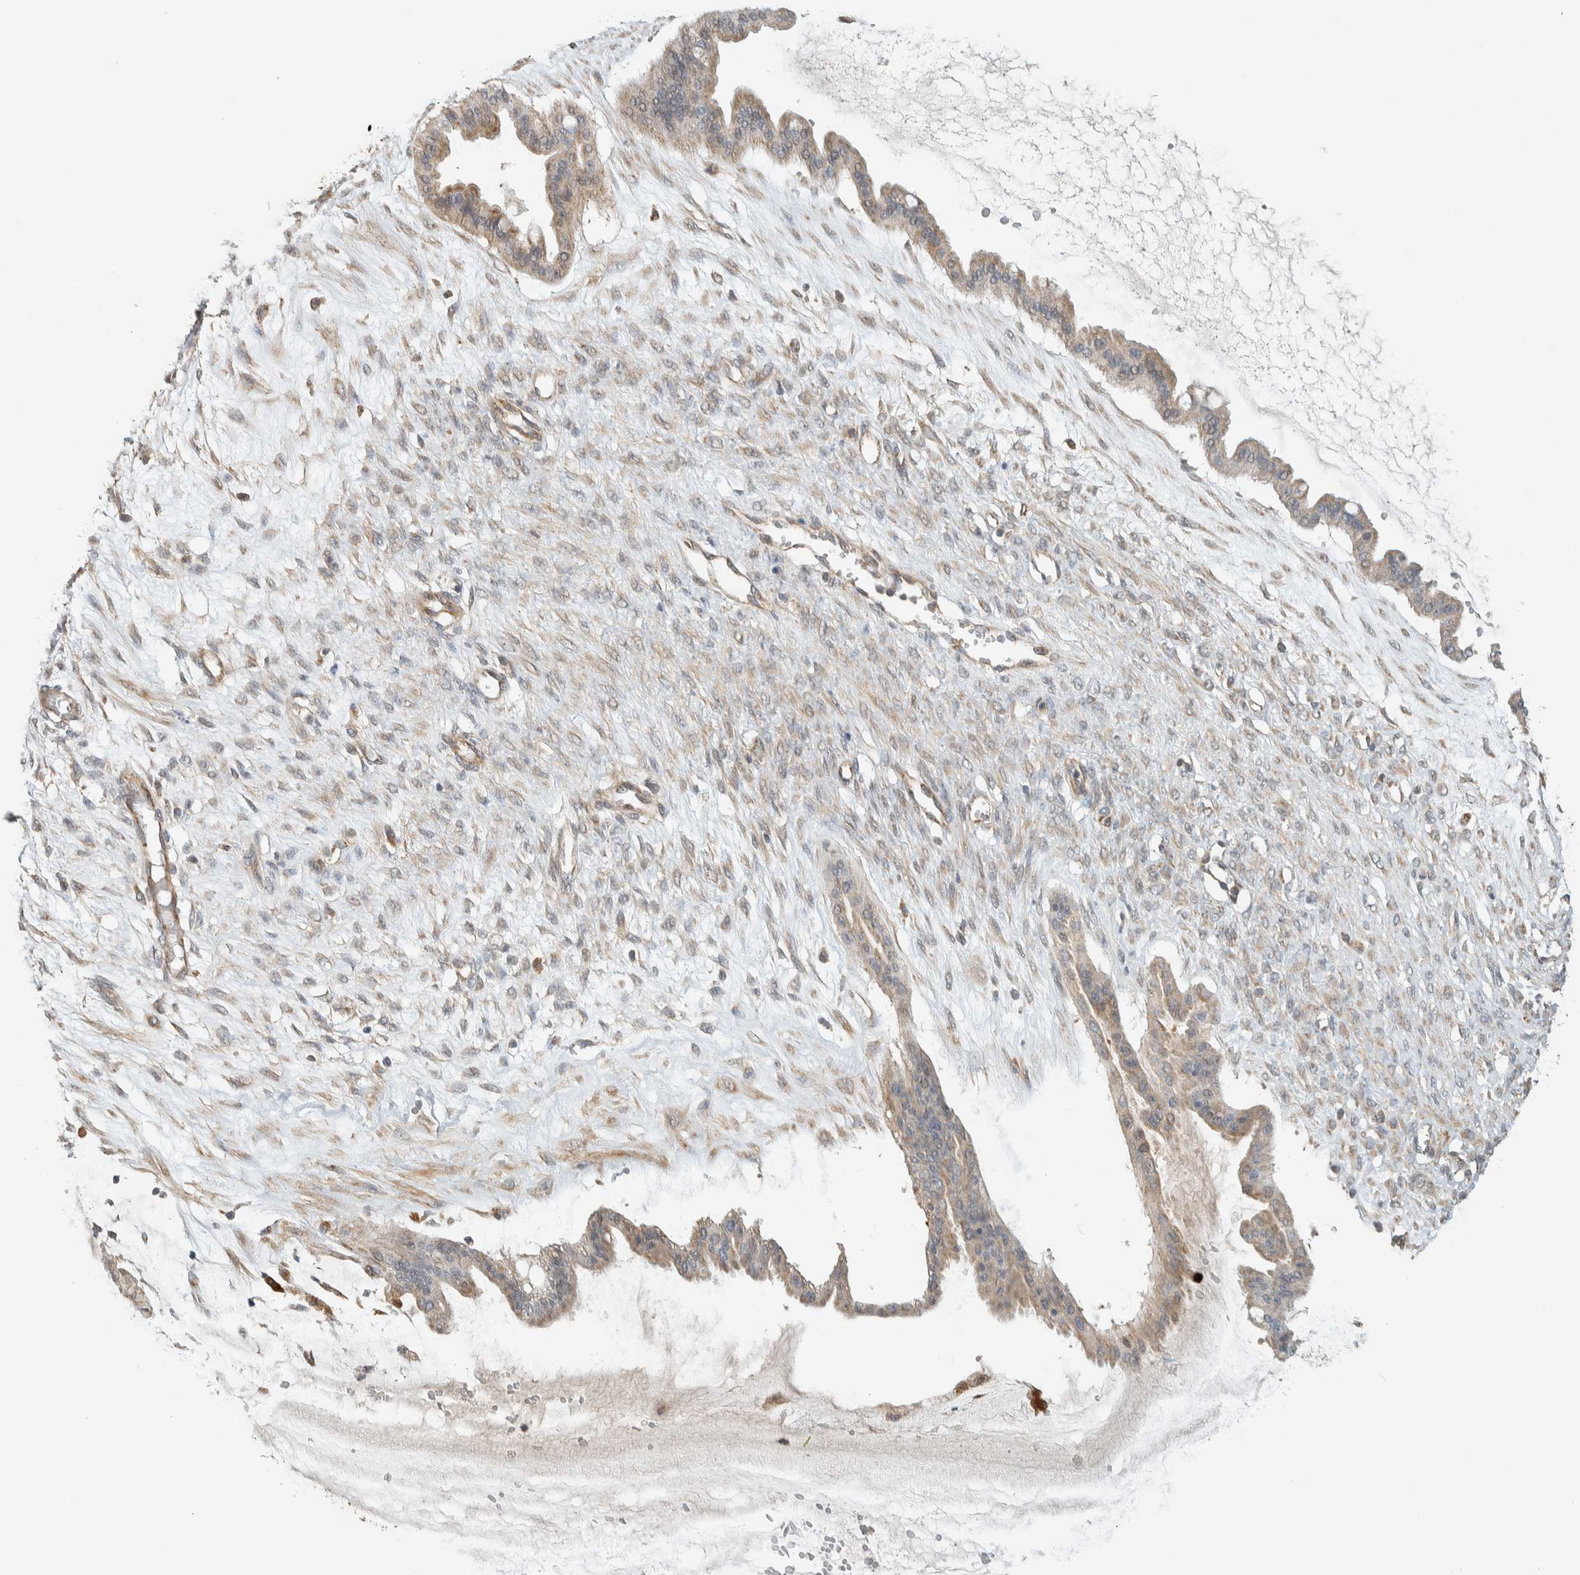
{"staining": {"intensity": "weak", "quantity": ">75%", "location": "cytoplasmic/membranous"}, "tissue": "ovarian cancer", "cell_type": "Tumor cells", "image_type": "cancer", "snomed": [{"axis": "morphology", "description": "Cystadenocarcinoma, mucinous, NOS"}, {"axis": "topography", "description": "Ovary"}], "caption": "Human ovarian mucinous cystadenocarcinoma stained with a protein marker reveals weak staining in tumor cells.", "gene": "PDE7B", "patient": {"sex": "female", "age": 73}}